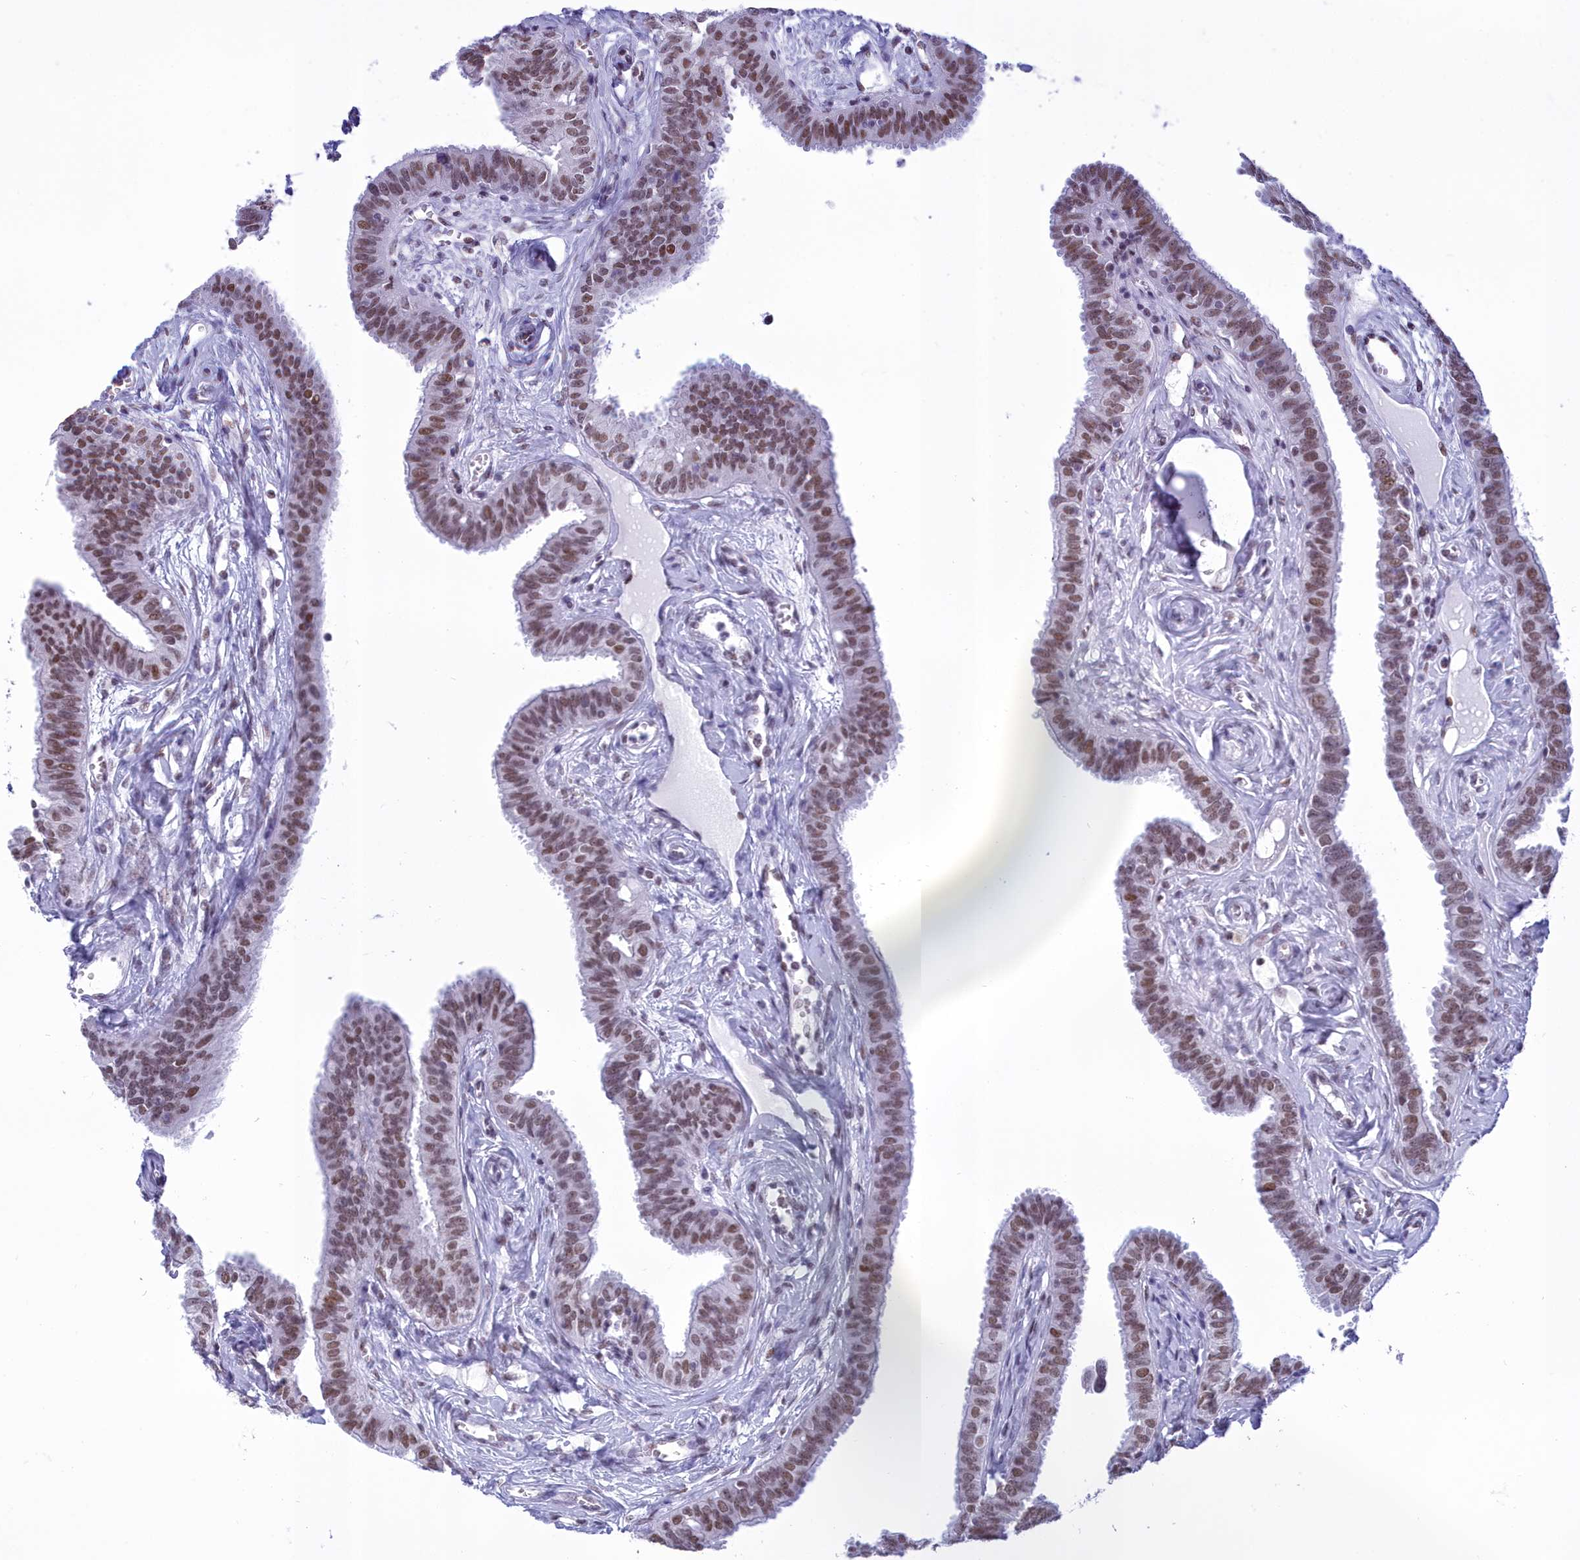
{"staining": {"intensity": "moderate", "quantity": ">75%", "location": "nuclear"}, "tissue": "fallopian tube", "cell_type": "Glandular cells", "image_type": "normal", "snomed": [{"axis": "morphology", "description": "Normal tissue, NOS"}, {"axis": "morphology", "description": "Carcinoma, NOS"}, {"axis": "topography", "description": "Fallopian tube"}, {"axis": "topography", "description": "Ovary"}], "caption": "Protein analysis of unremarkable fallopian tube demonstrates moderate nuclear staining in about >75% of glandular cells.", "gene": "CDC26", "patient": {"sex": "female", "age": 59}}